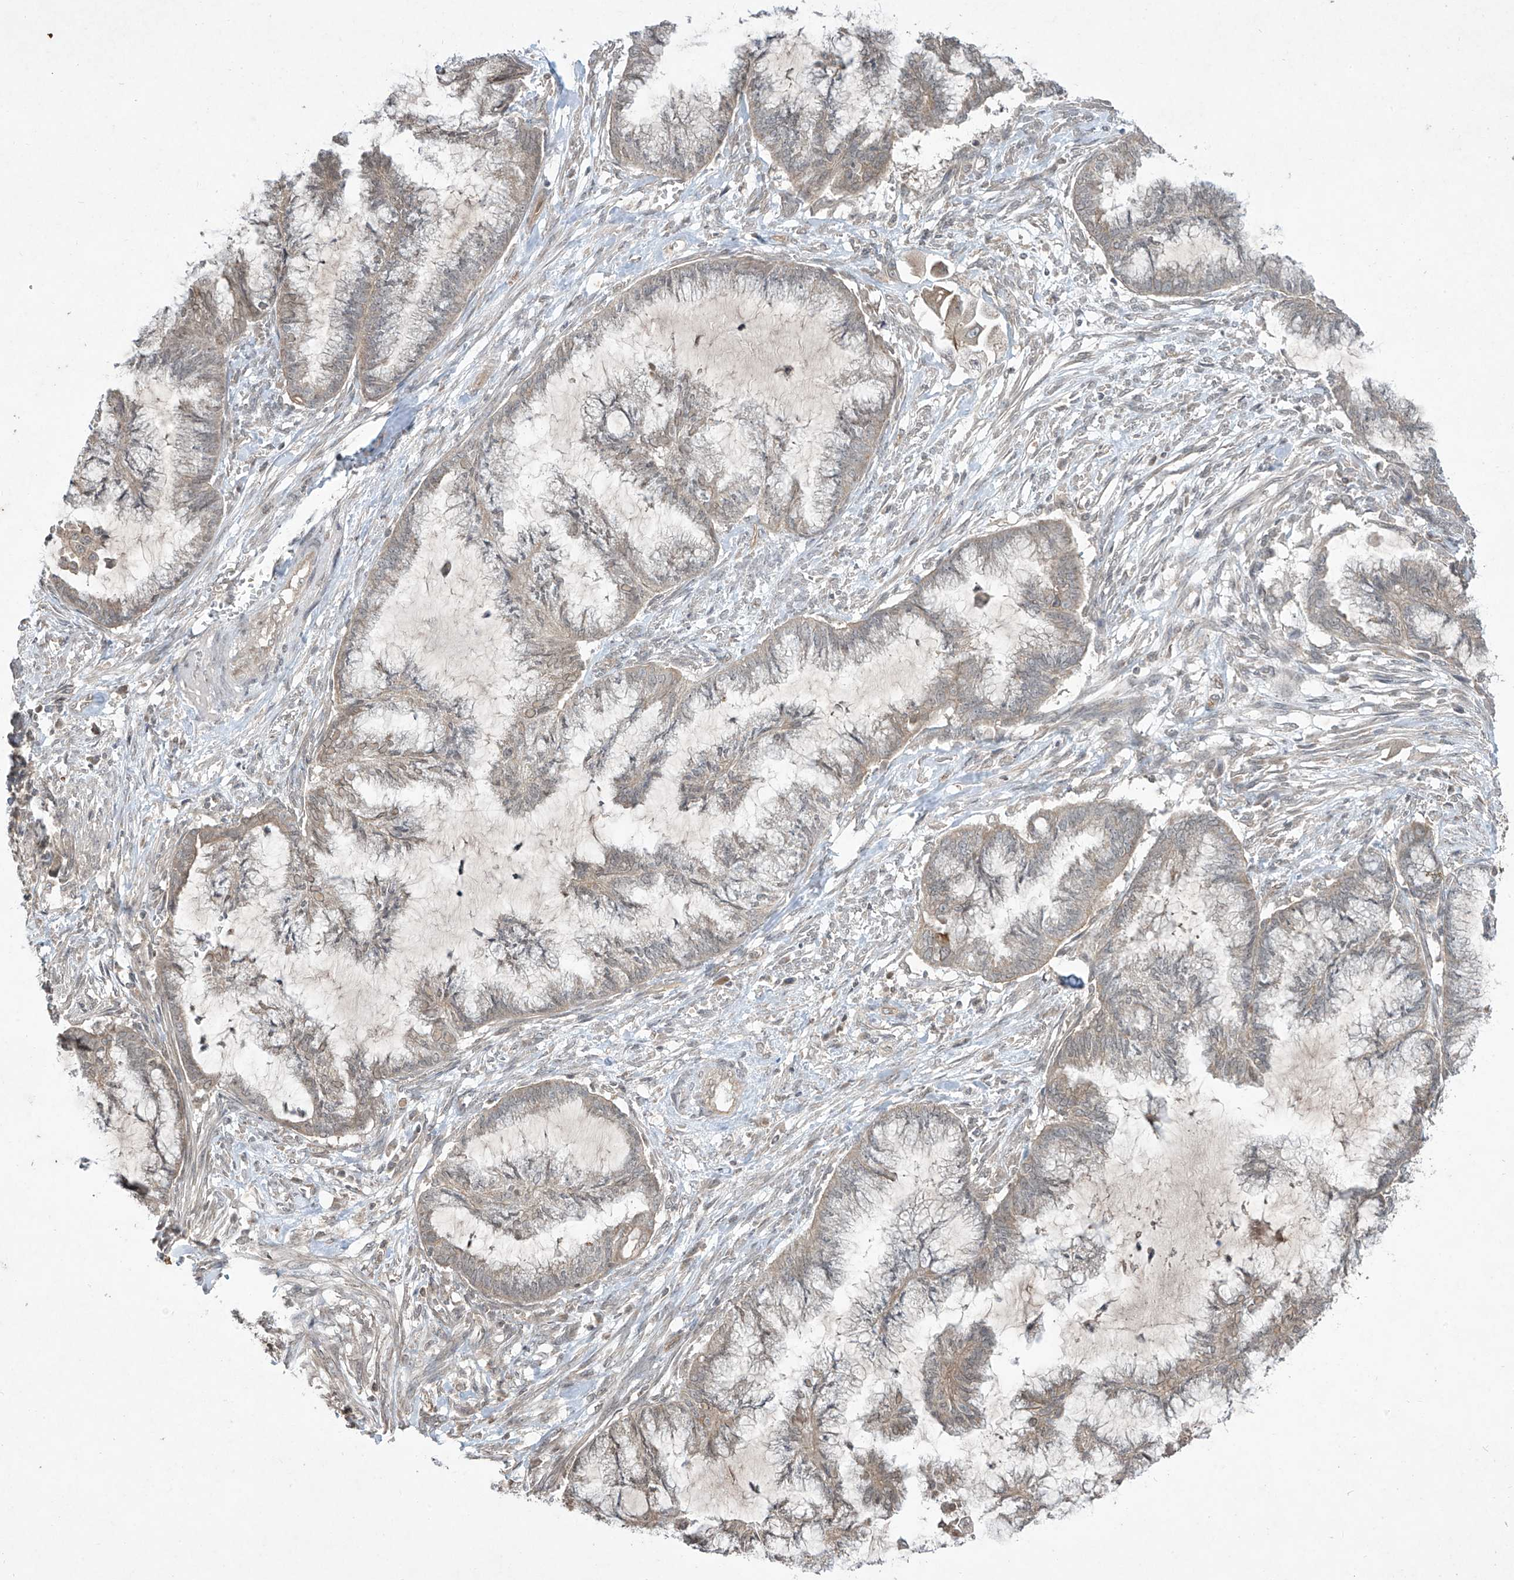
{"staining": {"intensity": "weak", "quantity": ">75%", "location": "cytoplasmic/membranous"}, "tissue": "endometrial cancer", "cell_type": "Tumor cells", "image_type": "cancer", "snomed": [{"axis": "morphology", "description": "Adenocarcinoma, NOS"}, {"axis": "topography", "description": "Endometrium"}], "caption": "This photomicrograph shows immunohistochemistry staining of human endometrial cancer (adenocarcinoma), with low weak cytoplasmic/membranous staining in about >75% of tumor cells.", "gene": "MATN2", "patient": {"sex": "female", "age": 86}}